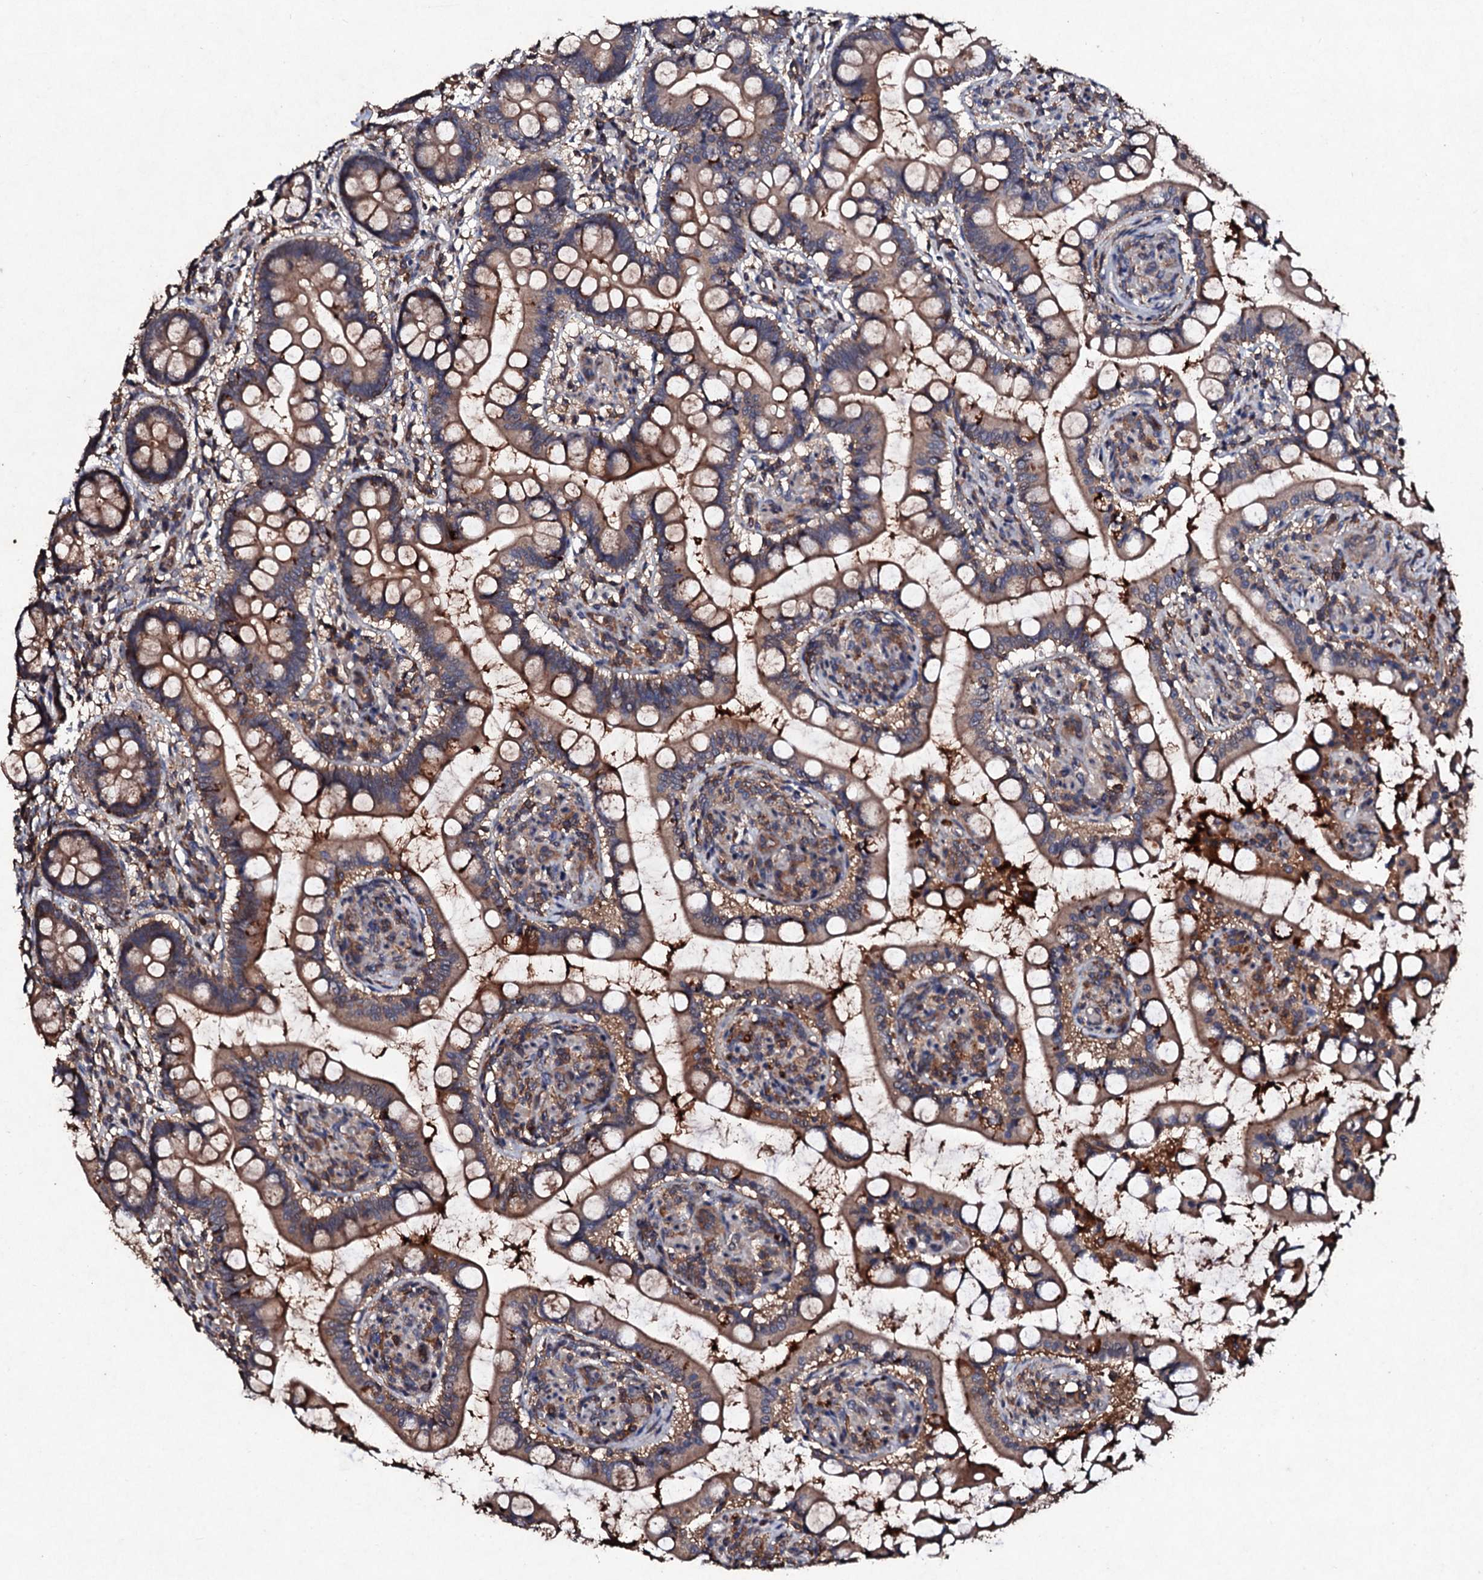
{"staining": {"intensity": "strong", "quantity": ">75%", "location": "cytoplasmic/membranous"}, "tissue": "small intestine", "cell_type": "Glandular cells", "image_type": "normal", "snomed": [{"axis": "morphology", "description": "Normal tissue, NOS"}, {"axis": "topography", "description": "Small intestine"}], "caption": "Immunohistochemical staining of unremarkable human small intestine shows strong cytoplasmic/membranous protein staining in about >75% of glandular cells.", "gene": "KERA", "patient": {"sex": "male", "age": 52}}